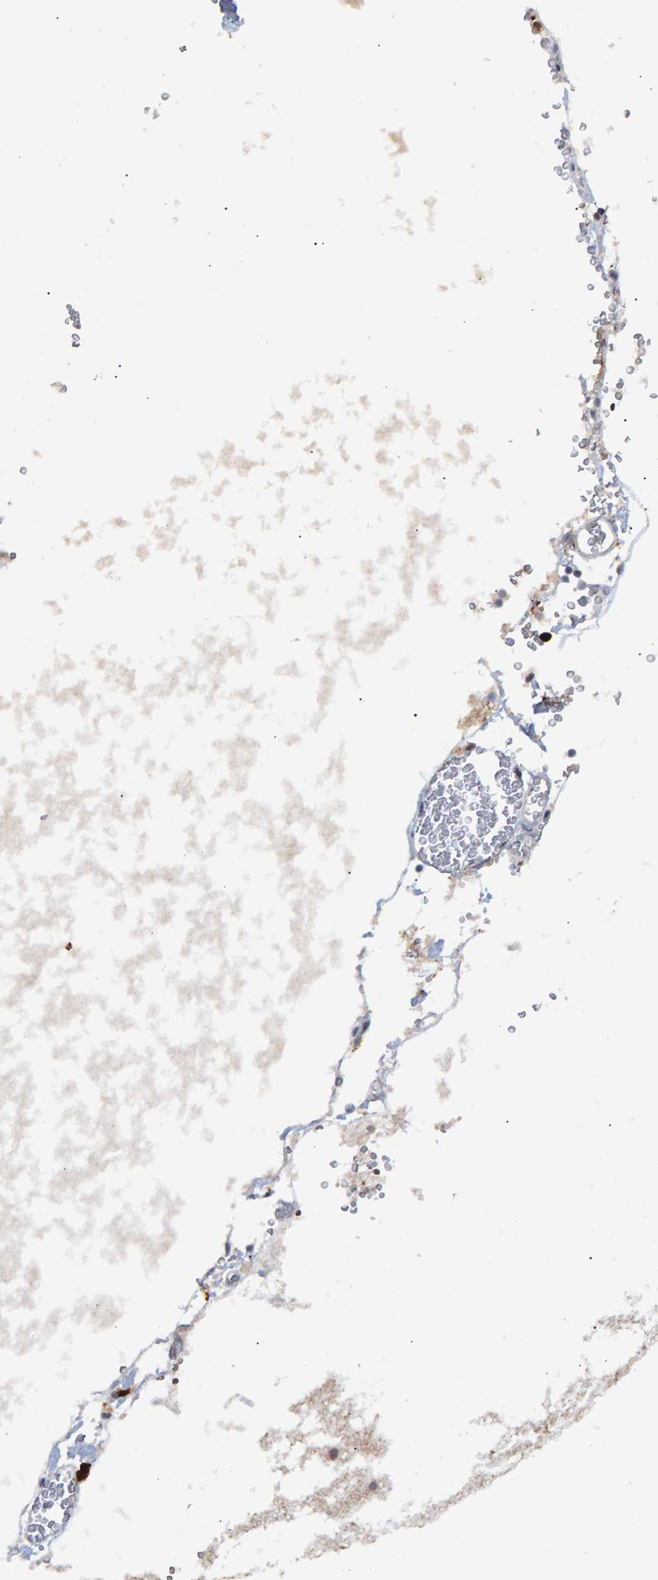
{"staining": {"intensity": "weak", "quantity": ">75%", "location": "cytoplasmic/membranous"}, "tissue": "cerebellum", "cell_type": "Cells in granular layer", "image_type": "normal", "snomed": [{"axis": "morphology", "description": "Normal tissue, NOS"}, {"axis": "topography", "description": "Cerebellum"}], "caption": "A micrograph of human cerebellum stained for a protein reveals weak cytoplasmic/membranous brown staining in cells in granular layer. (Brightfield microscopy of DAB IHC at high magnification).", "gene": "ESRP1", "patient": {"sex": "male", "age": 57}}